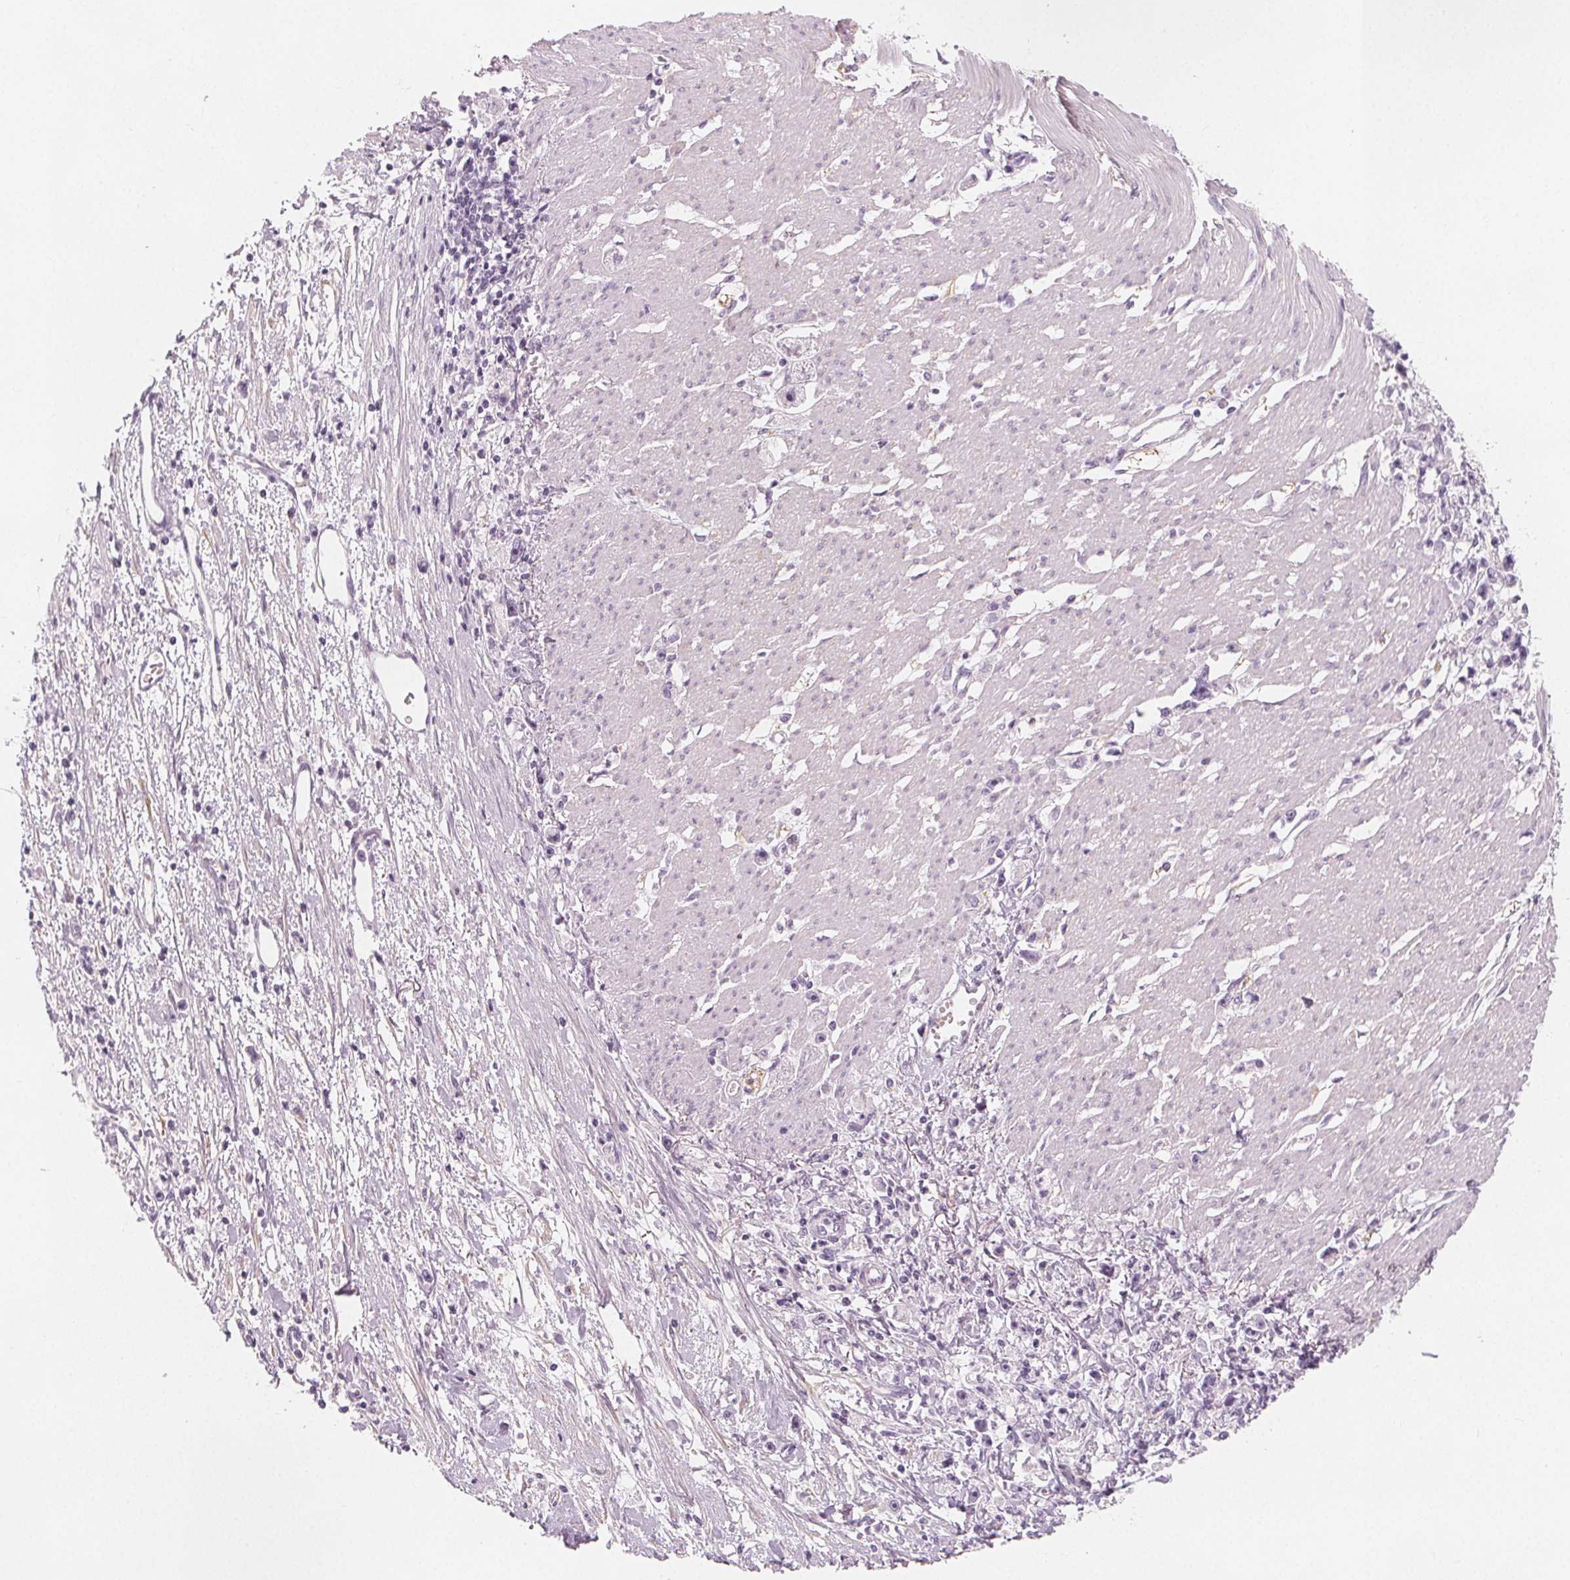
{"staining": {"intensity": "negative", "quantity": "none", "location": "none"}, "tissue": "stomach cancer", "cell_type": "Tumor cells", "image_type": "cancer", "snomed": [{"axis": "morphology", "description": "Adenocarcinoma, NOS"}, {"axis": "topography", "description": "Stomach"}], "caption": "A micrograph of human stomach adenocarcinoma is negative for staining in tumor cells. (Stains: DAB (3,3'-diaminobenzidine) immunohistochemistry with hematoxylin counter stain, Microscopy: brightfield microscopy at high magnification).", "gene": "MAP1A", "patient": {"sex": "female", "age": 59}}